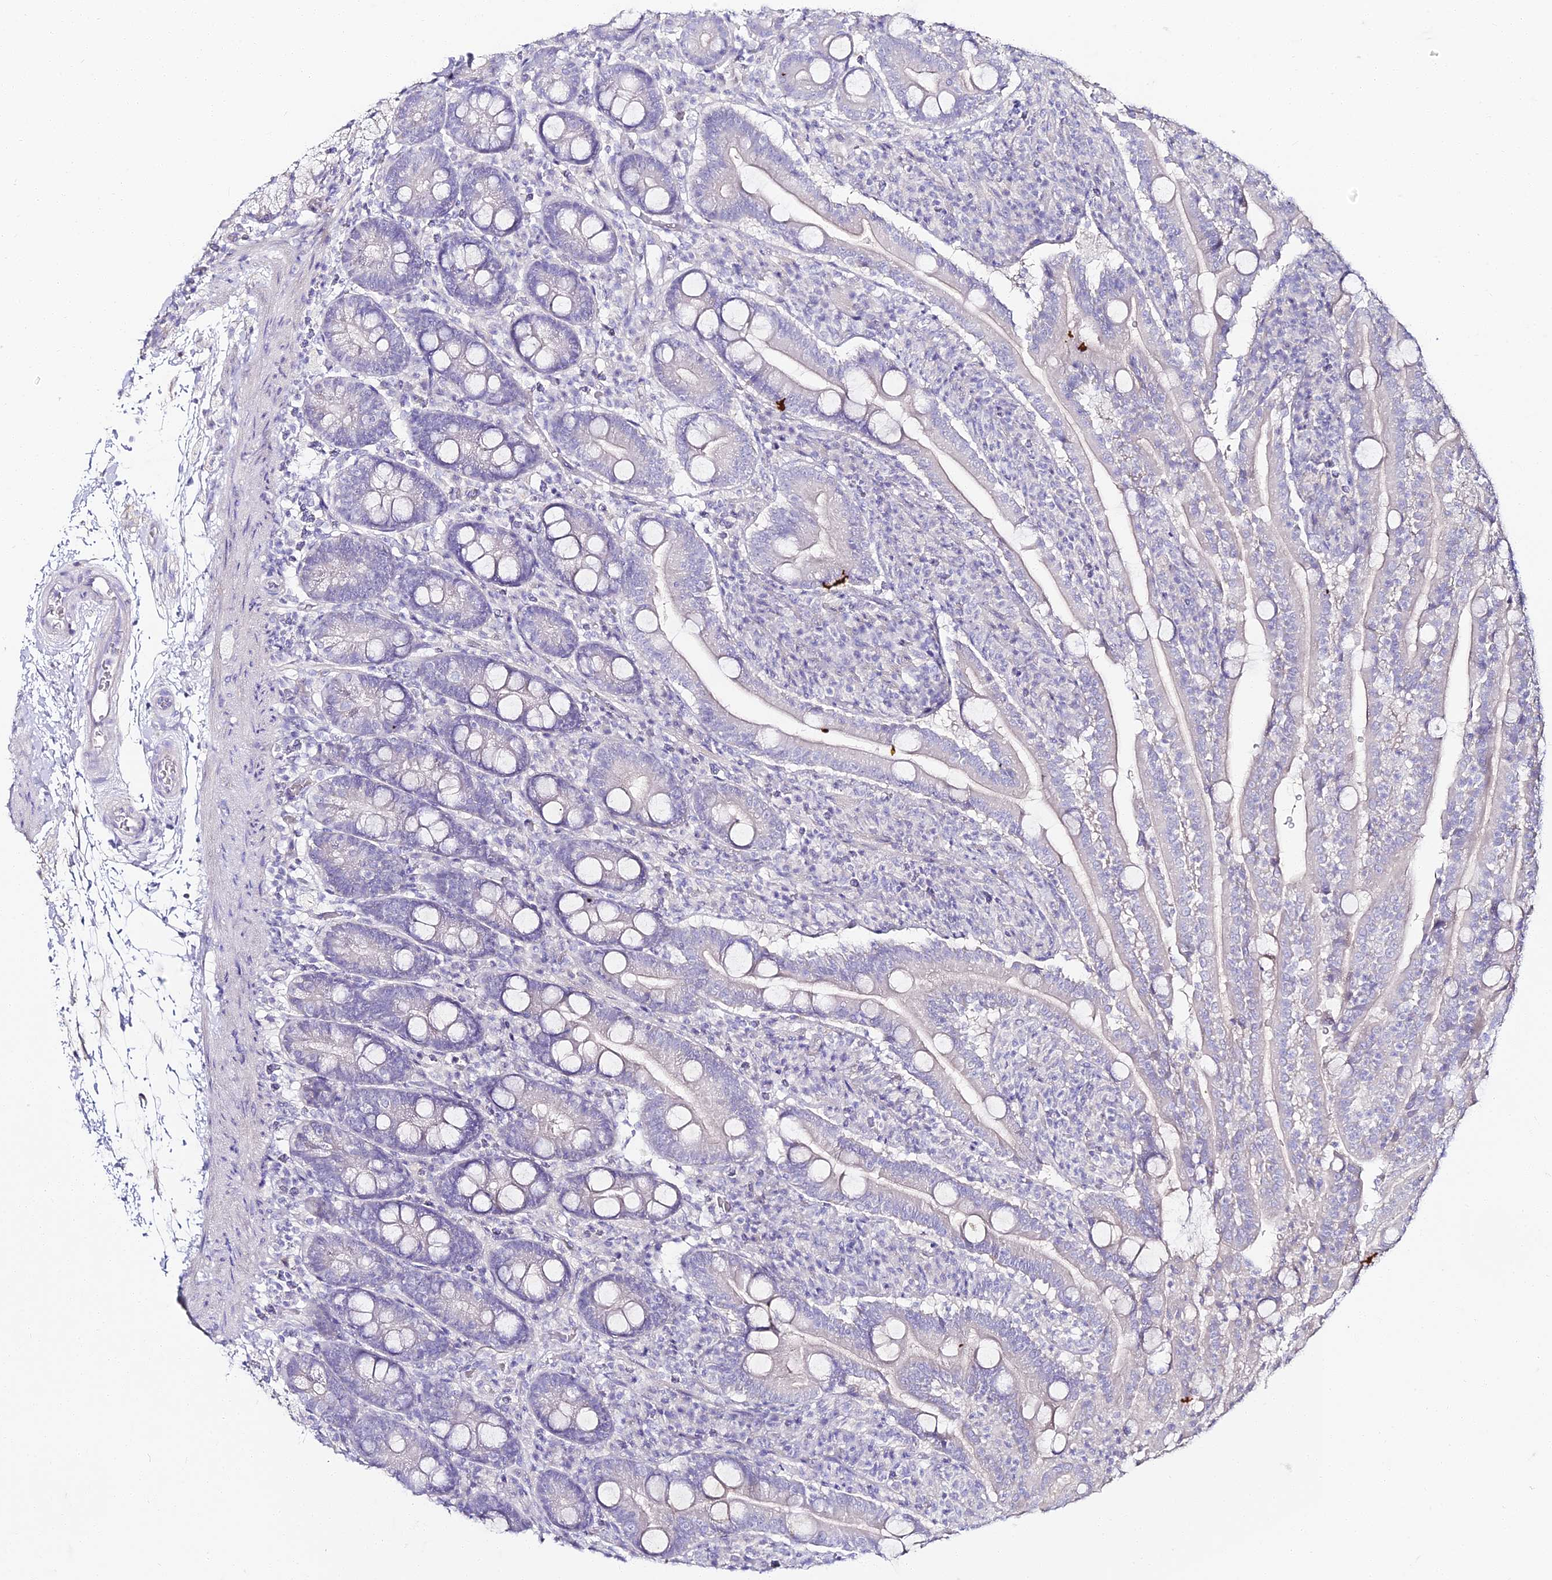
{"staining": {"intensity": "negative", "quantity": "none", "location": "none"}, "tissue": "duodenum", "cell_type": "Glandular cells", "image_type": "normal", "snomed": [{"axis": "morphology", "description": "Normal tissue, NOS"}, {"axis": "topography", "description": "Duodenum"}], "caption": "A photomicrograph of duodenum stained for a protein displays no brown staining in glandular cells.", "gene": "ALPG", "patient": {"sex": "male", "age": 35}}